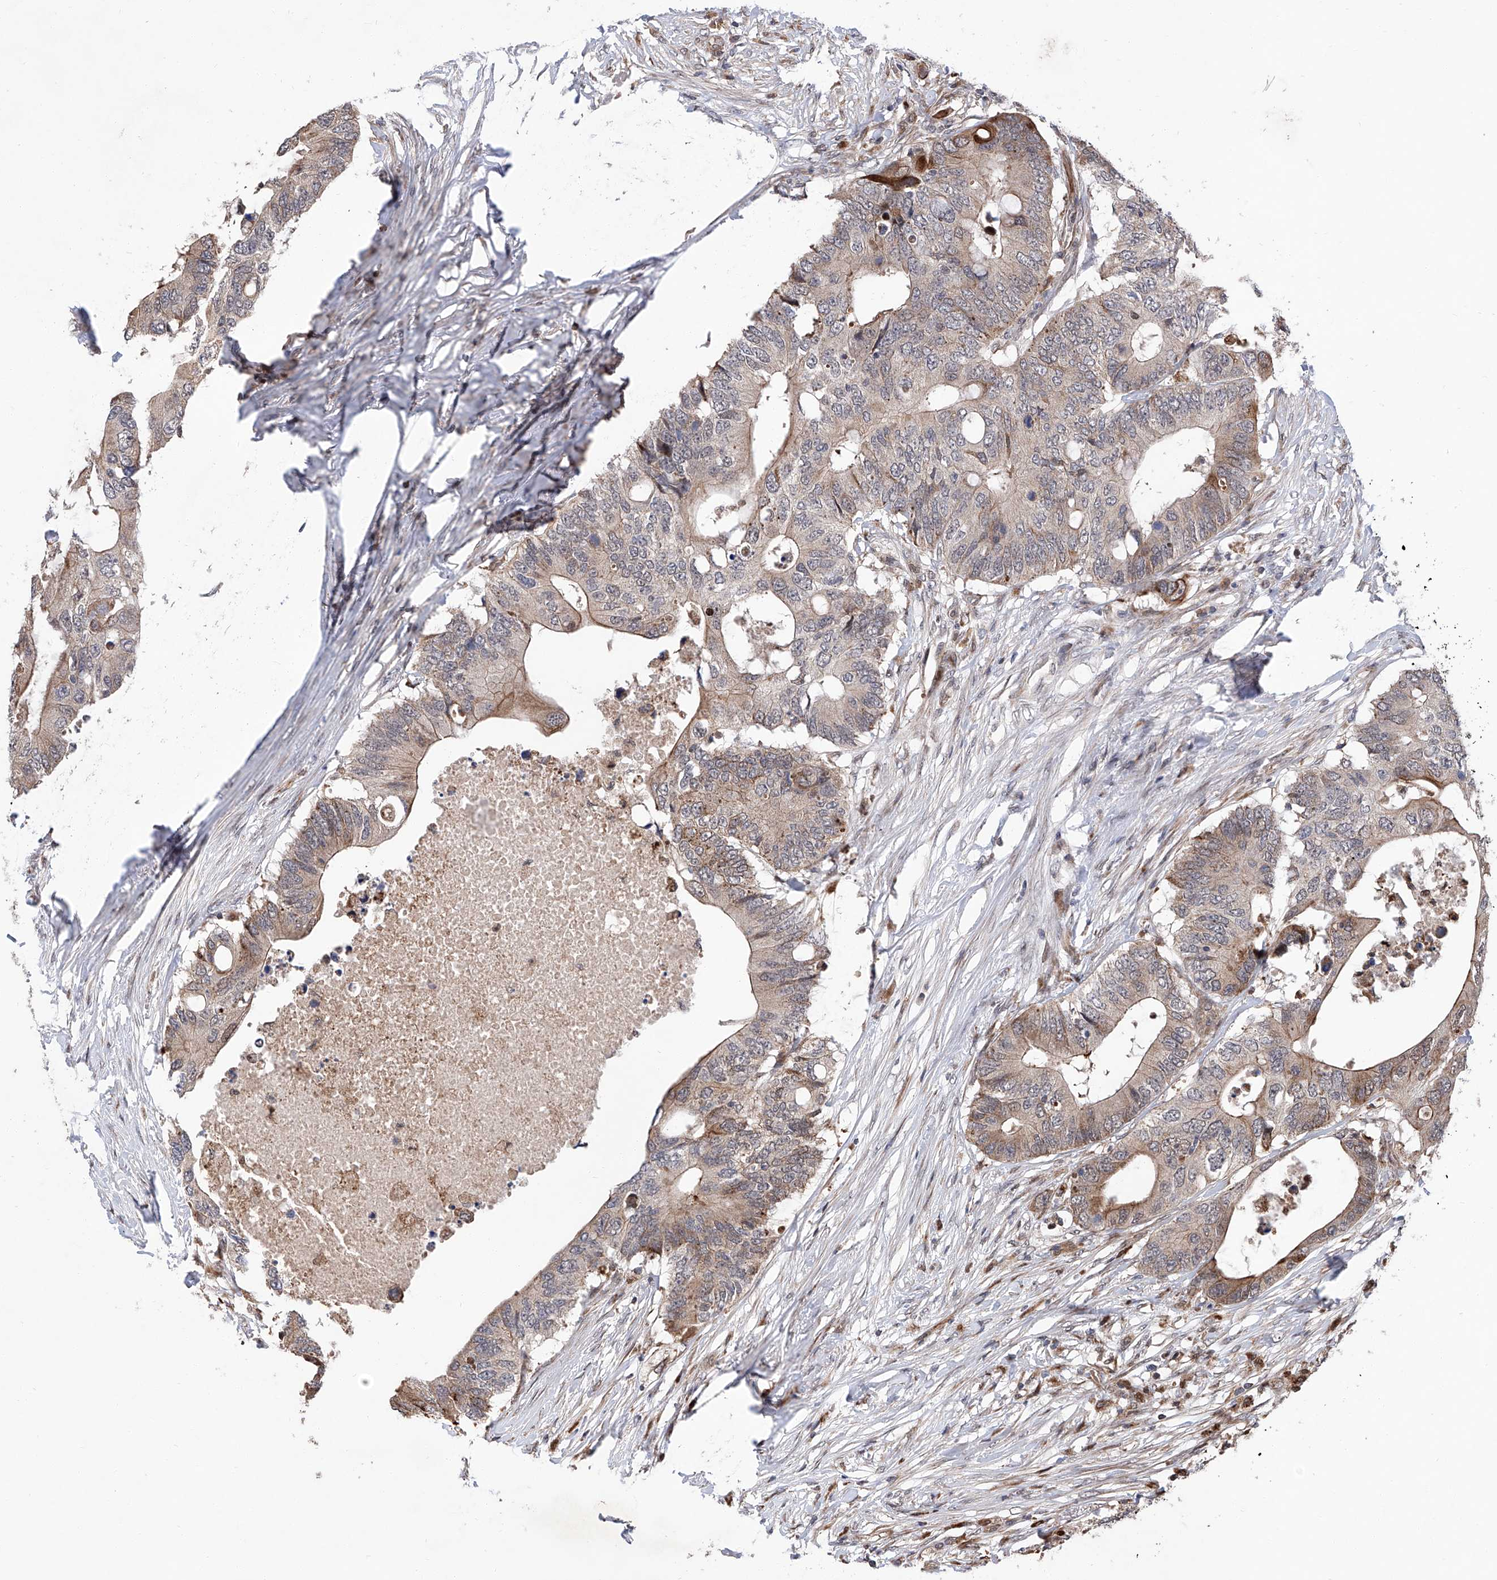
{"staining": {"intensity": "moderate", "quantity": "<25%", "location": "cytoplasmic/membranous"}, "tissue": "colorectal cancer", "cell_type": "Tumor cells", "image_type": "cancer", "snomed": [{"axis": "morphology", "description": "Adenocarcinoma, NOS"}, {"axis": "topography", "description": "Colon"}], "caption": "An image of colorectal cancer stained for a protein displays moderate cytoplasmic/membranous brown staining in tumor cells.", "gene": "FARP2", "patient": {"sex": "male", "age": 71}}